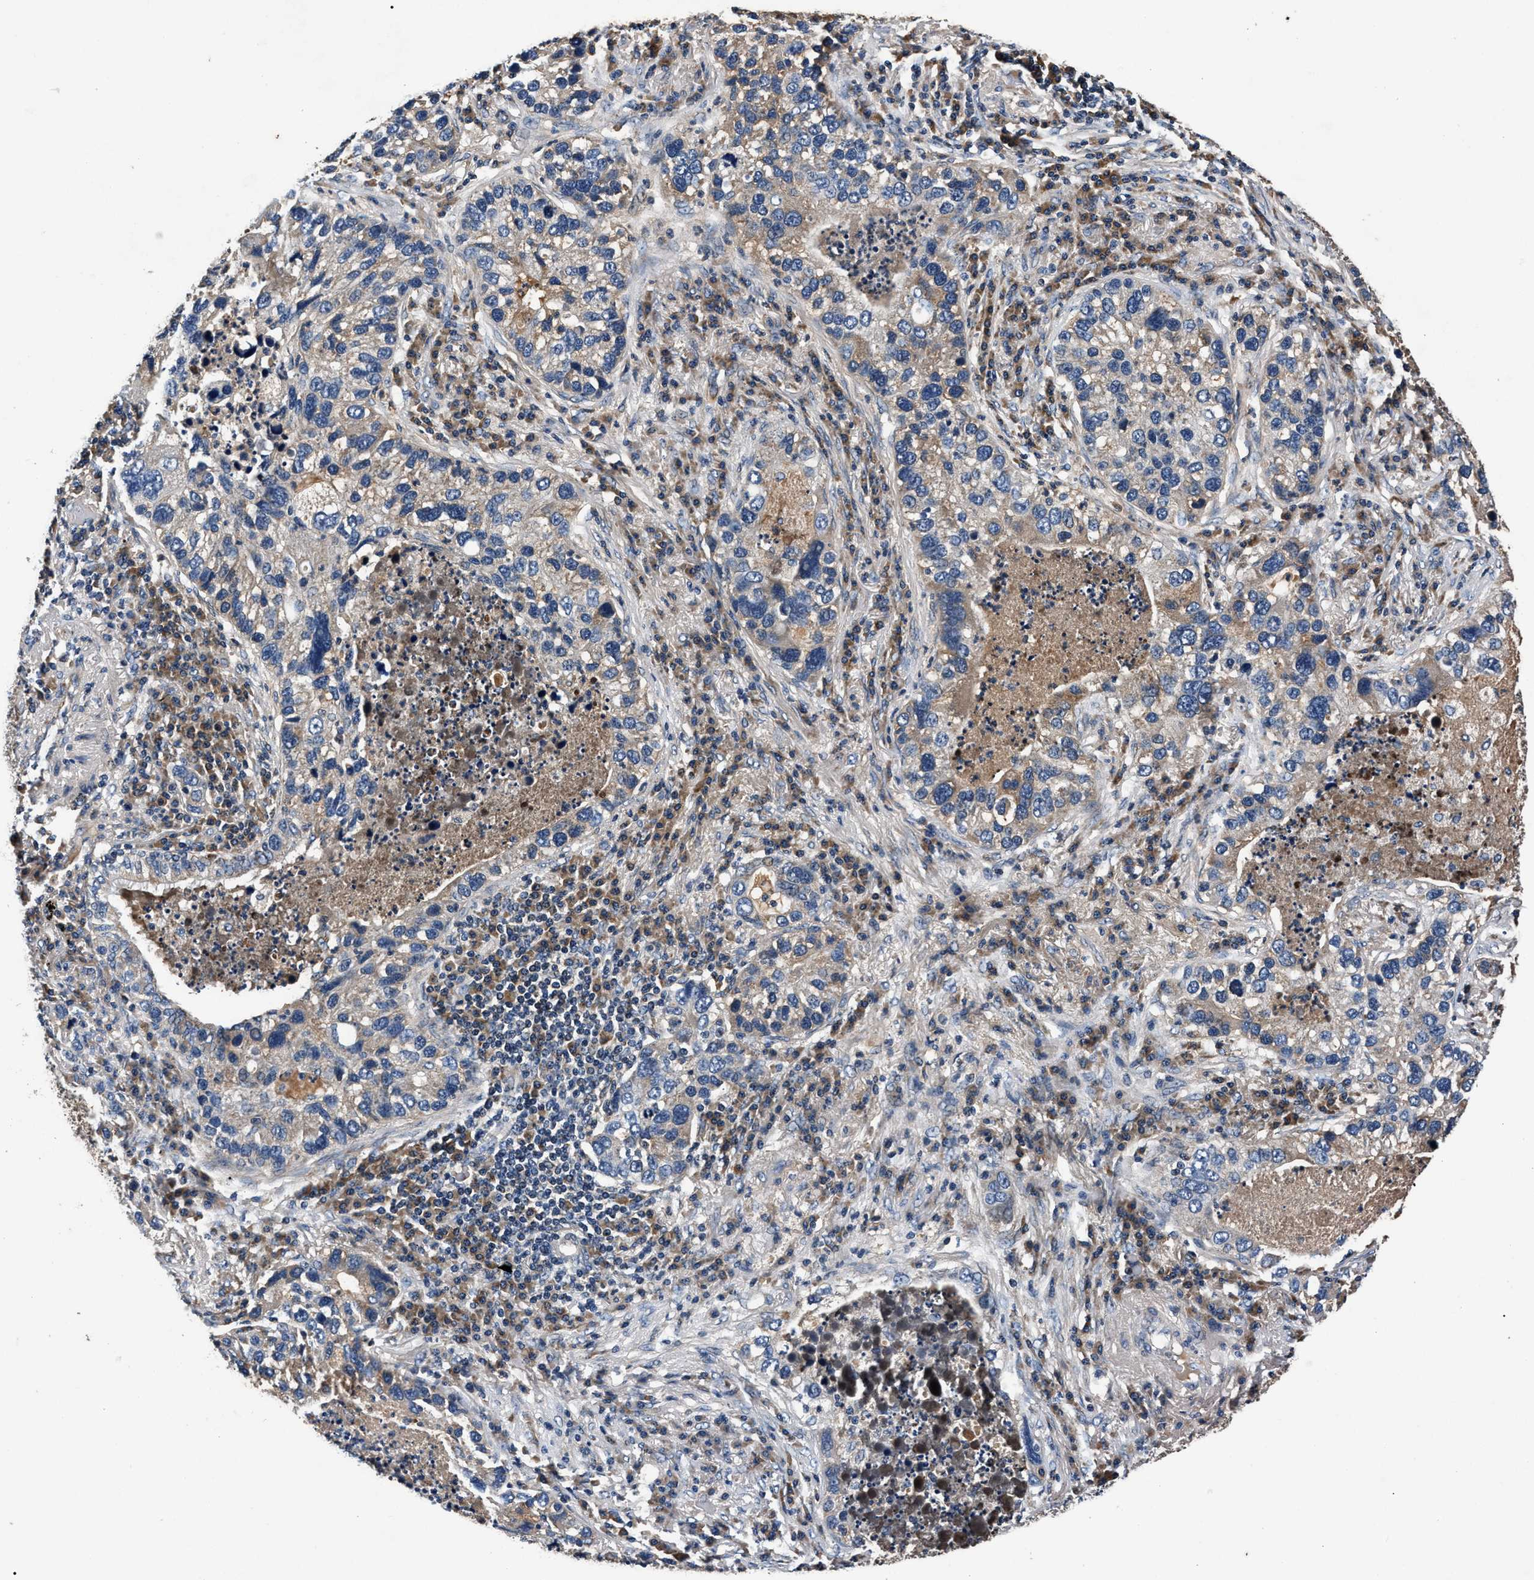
{"staining": {"intensity": "weak", "quantity": ">75%", "location": "cytoplasmic/membranous"}, "tissue": "lung cancer", "cell_type": "Tumor cells", "image_type": "cancer", "snomed": [{"axis": "morphology", "description": "Normal tissue, NOS"}, {"axis": "morphology", "description": "Adenocarcinoma, NOS"}, {"axis": "topography", "description": "Bronchus"}, {"axis": "topography", "description": "Lung"}], "caption": "IHC photomicrograph of adenocarcinoma (lung) stained for a protein (brown), which reveals low levels of weak cytoplasmic/membranous staining in approximately >75% of tumor cells.", "gene": "IMMT", "patient": {"sex": "male", "age": 54}}